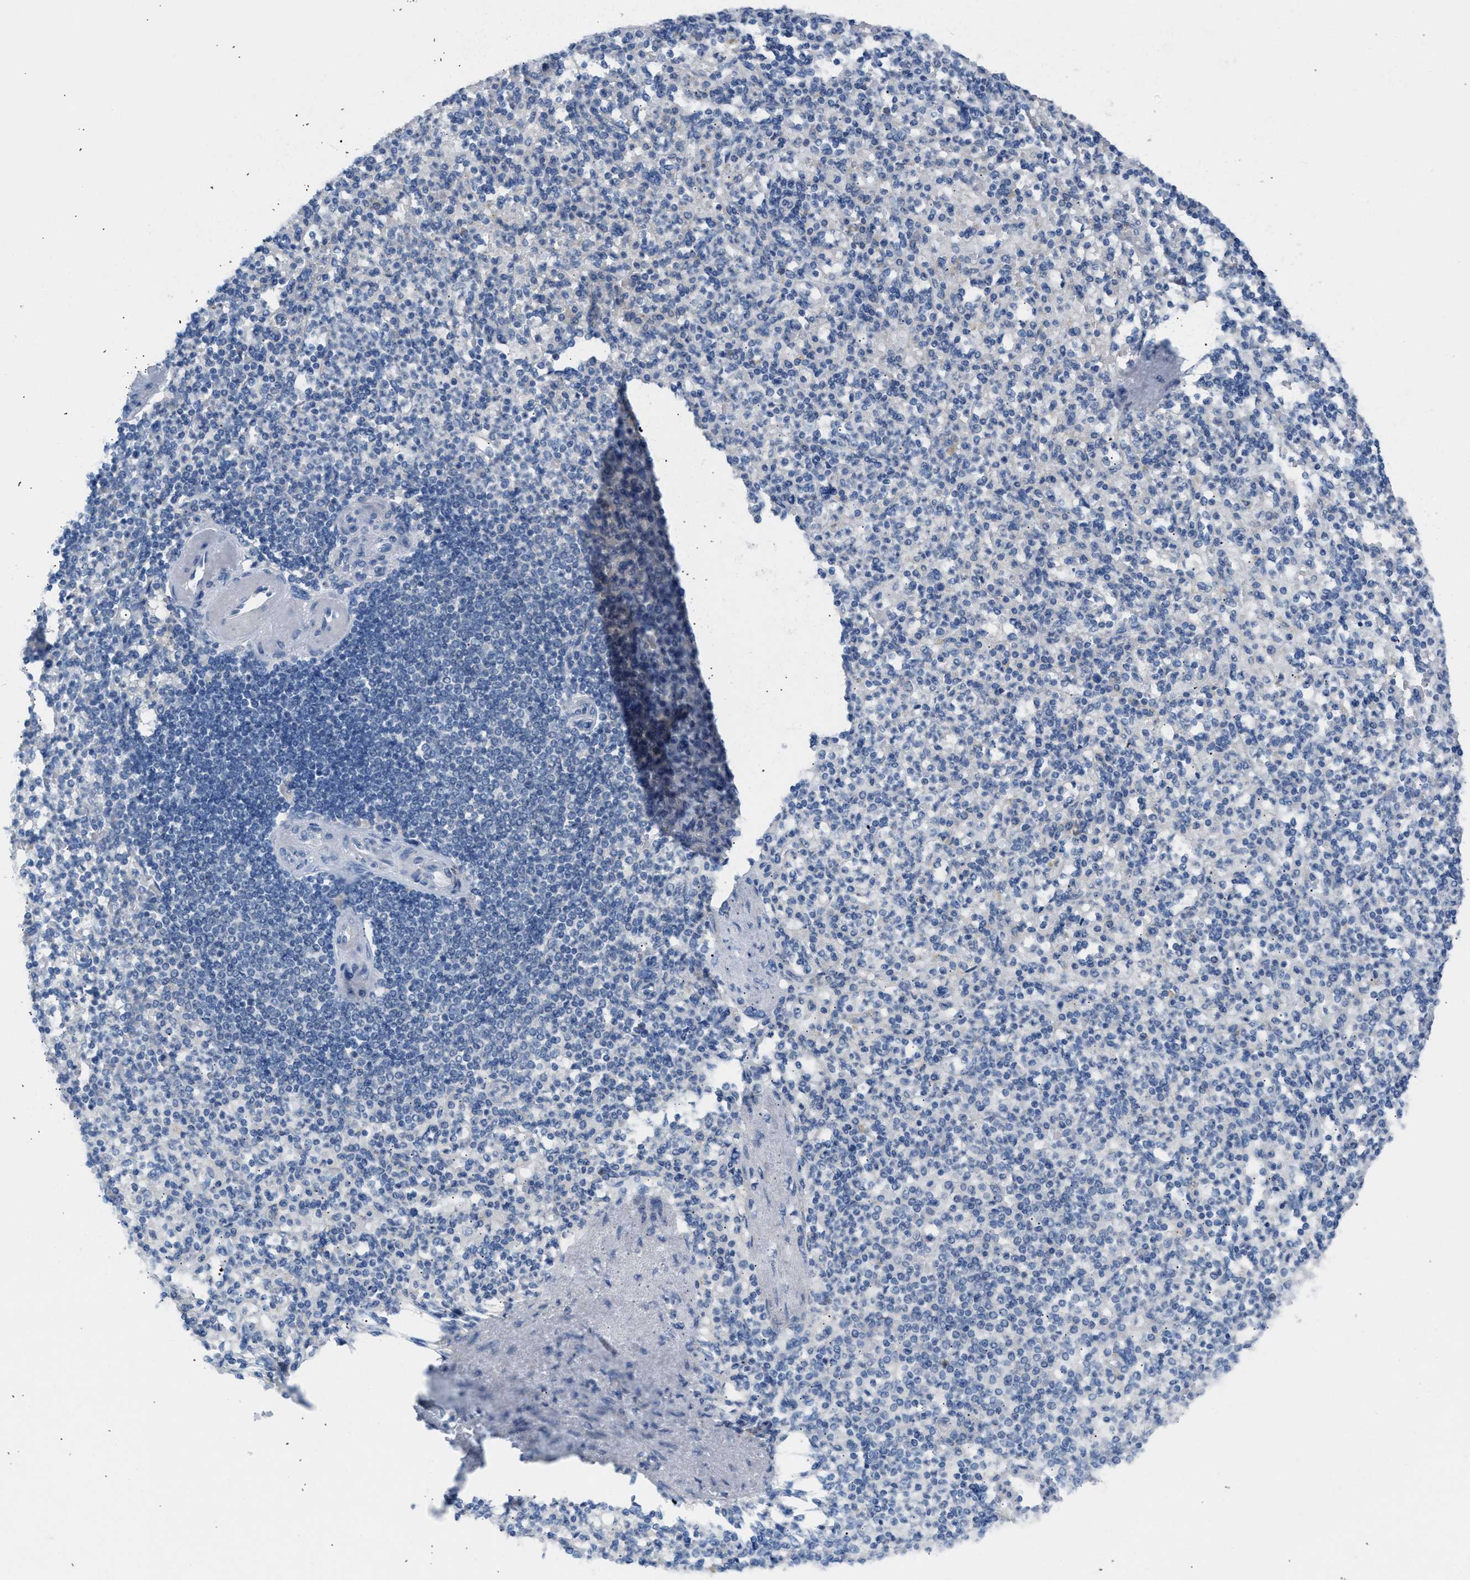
{"staining": {"intensity": "negative", "quantity": "none", "location": "none"}, "tissue": "spleen", "cell_type": "Cells in red pulp", "image_type": "normal", "snomed": [{"axis": "morphology", "description": "Normal tissue, NOS"}, {"axis": "topography", "description": "Spleen"}], "caption": "Benign spleen was stained to show a protein in brown. There is no significant positivity in cells in red pulp.", "gene": "ERBB2", "patient": {"sex": "female", "age": 74}}